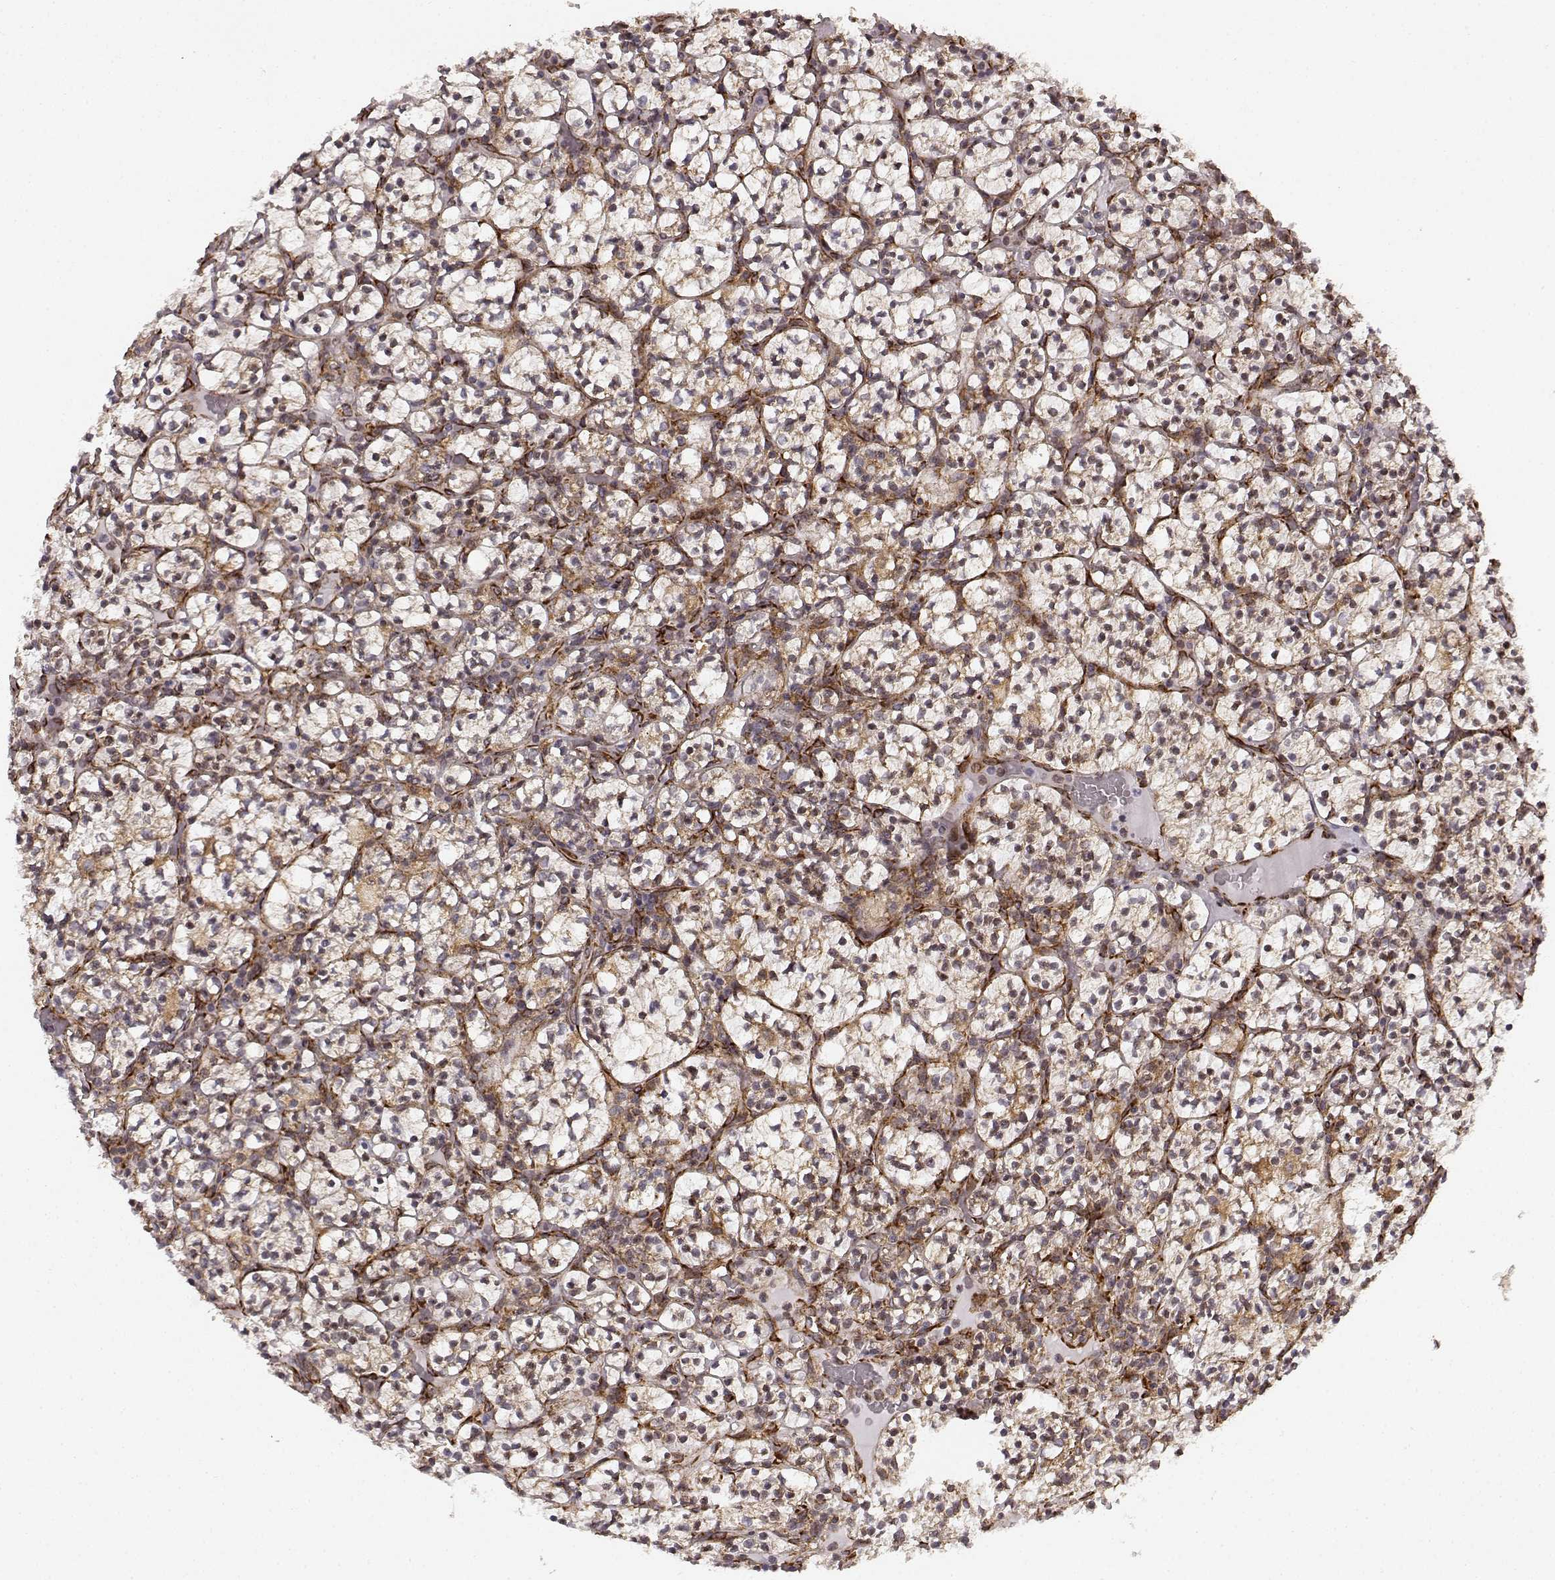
{"staining": {"intensity": "moderate", "quantity": ">75%", "location": "cytoplasmic/membranous"}, "tissue": "renal cancer", "cell_type": "Tumor cells", "image_type": "cancer", "snomed": [{"axis": "morphology", "description": "Adenocarcinoma, NOS"}, {"axis": "topography", "description": "Kidney"}], "caption": "High-power microscopy captured an immunohistochemistry (IHC) photomicrograph of renal adenocarcinoma, revealing moderate cytoplasmic/membranous positivity in approximately >75% of tumor cells.", "gene": "TMEM14A", "patient": {"sex": "female", "age": 89}}